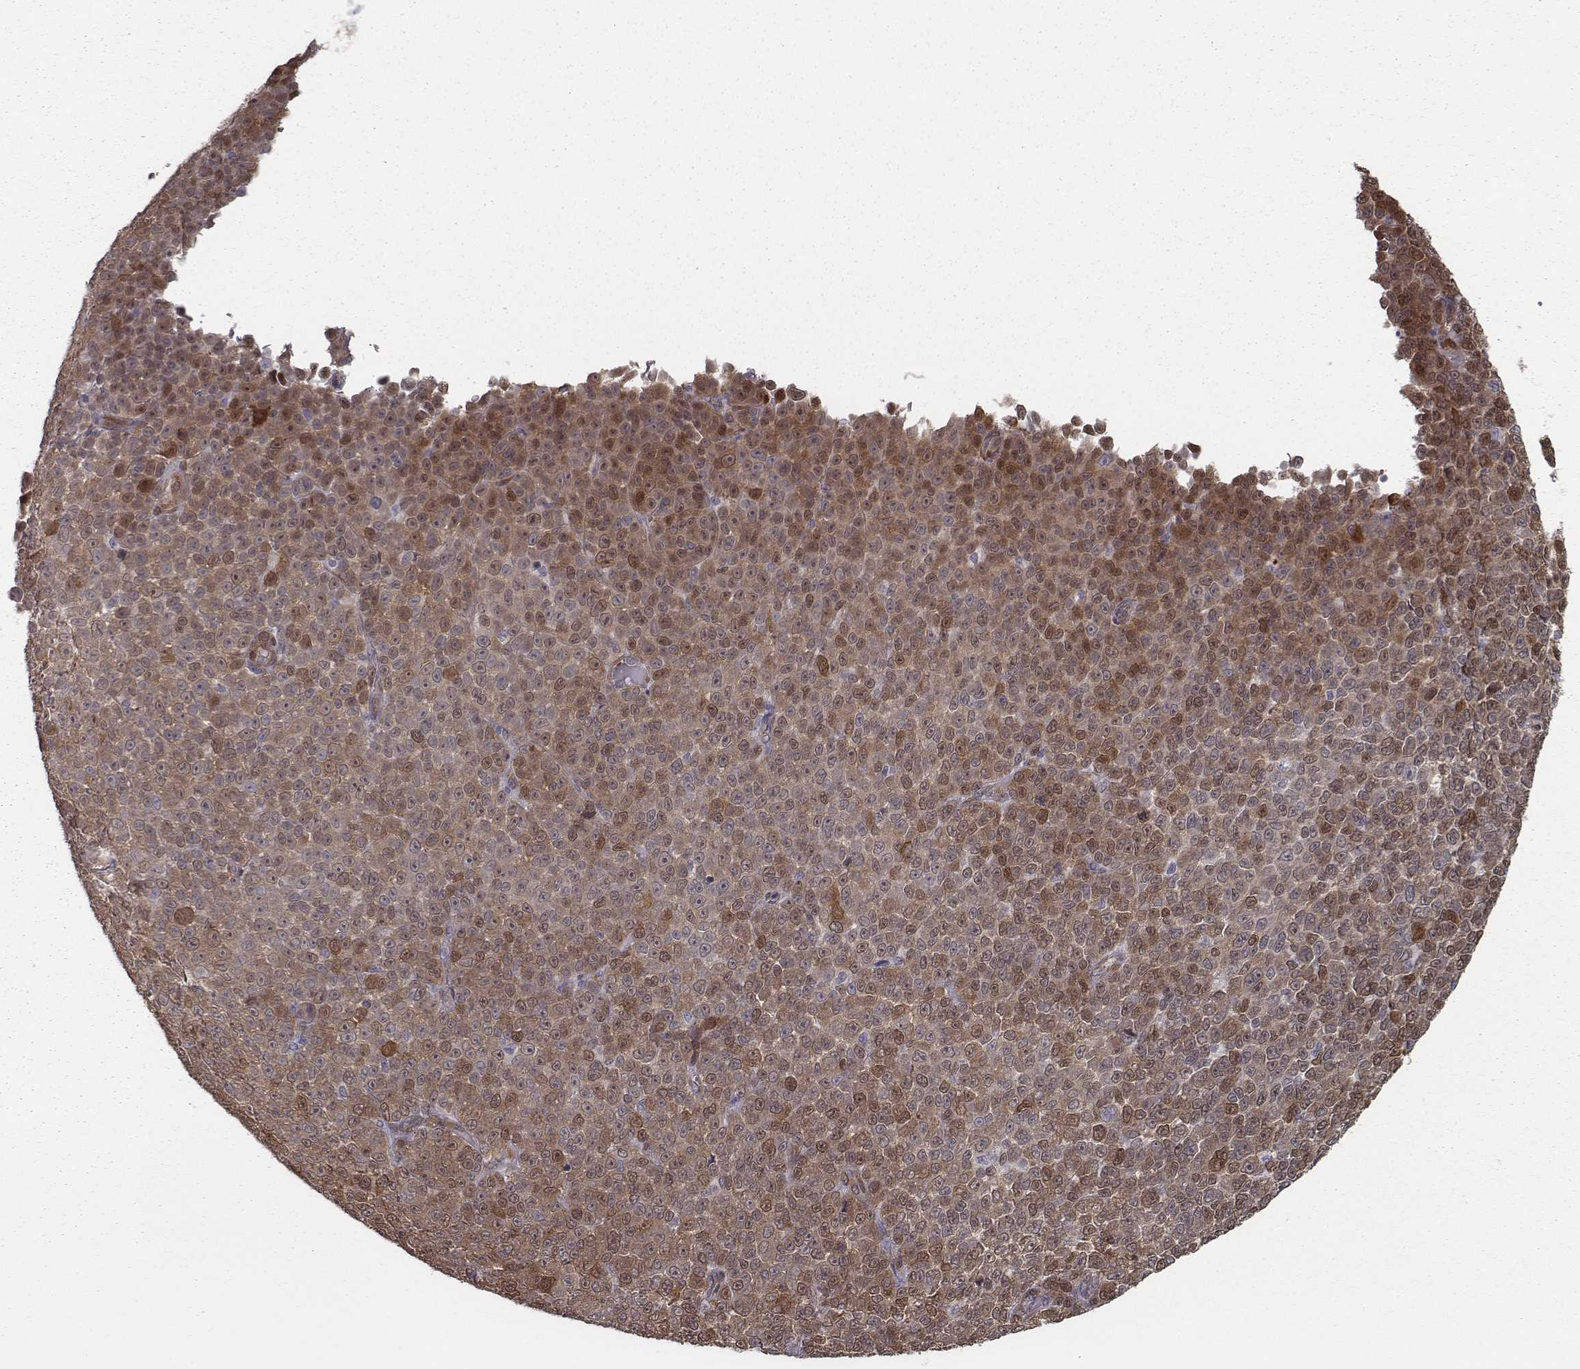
{"staining": {"intensity": "moderate", "quantity": ">75%", "location": "cytoplasmic/membranous,nuclear"}, "tissue": "melanoma", "cell_type": "Tumor cells", "image_type": "cancer", "snomed": [{"axis": "morphology", "description": "Malignant melanoma, NOS"}, {"axis": "topography", "description": "Skin"}], "caption": "Melanoma stained for a protein exhibits moderate cytoplasmic/membranous and nuclear positivity in tumor cells. Using DAB (3,3'-diaminobenzidine) (brown) and hematoxylin (blue) stains, captured at high magnification using brightfield microscopy.", "gene": "ISYNA1", "patient": {"sex": "female", "age": 95}}